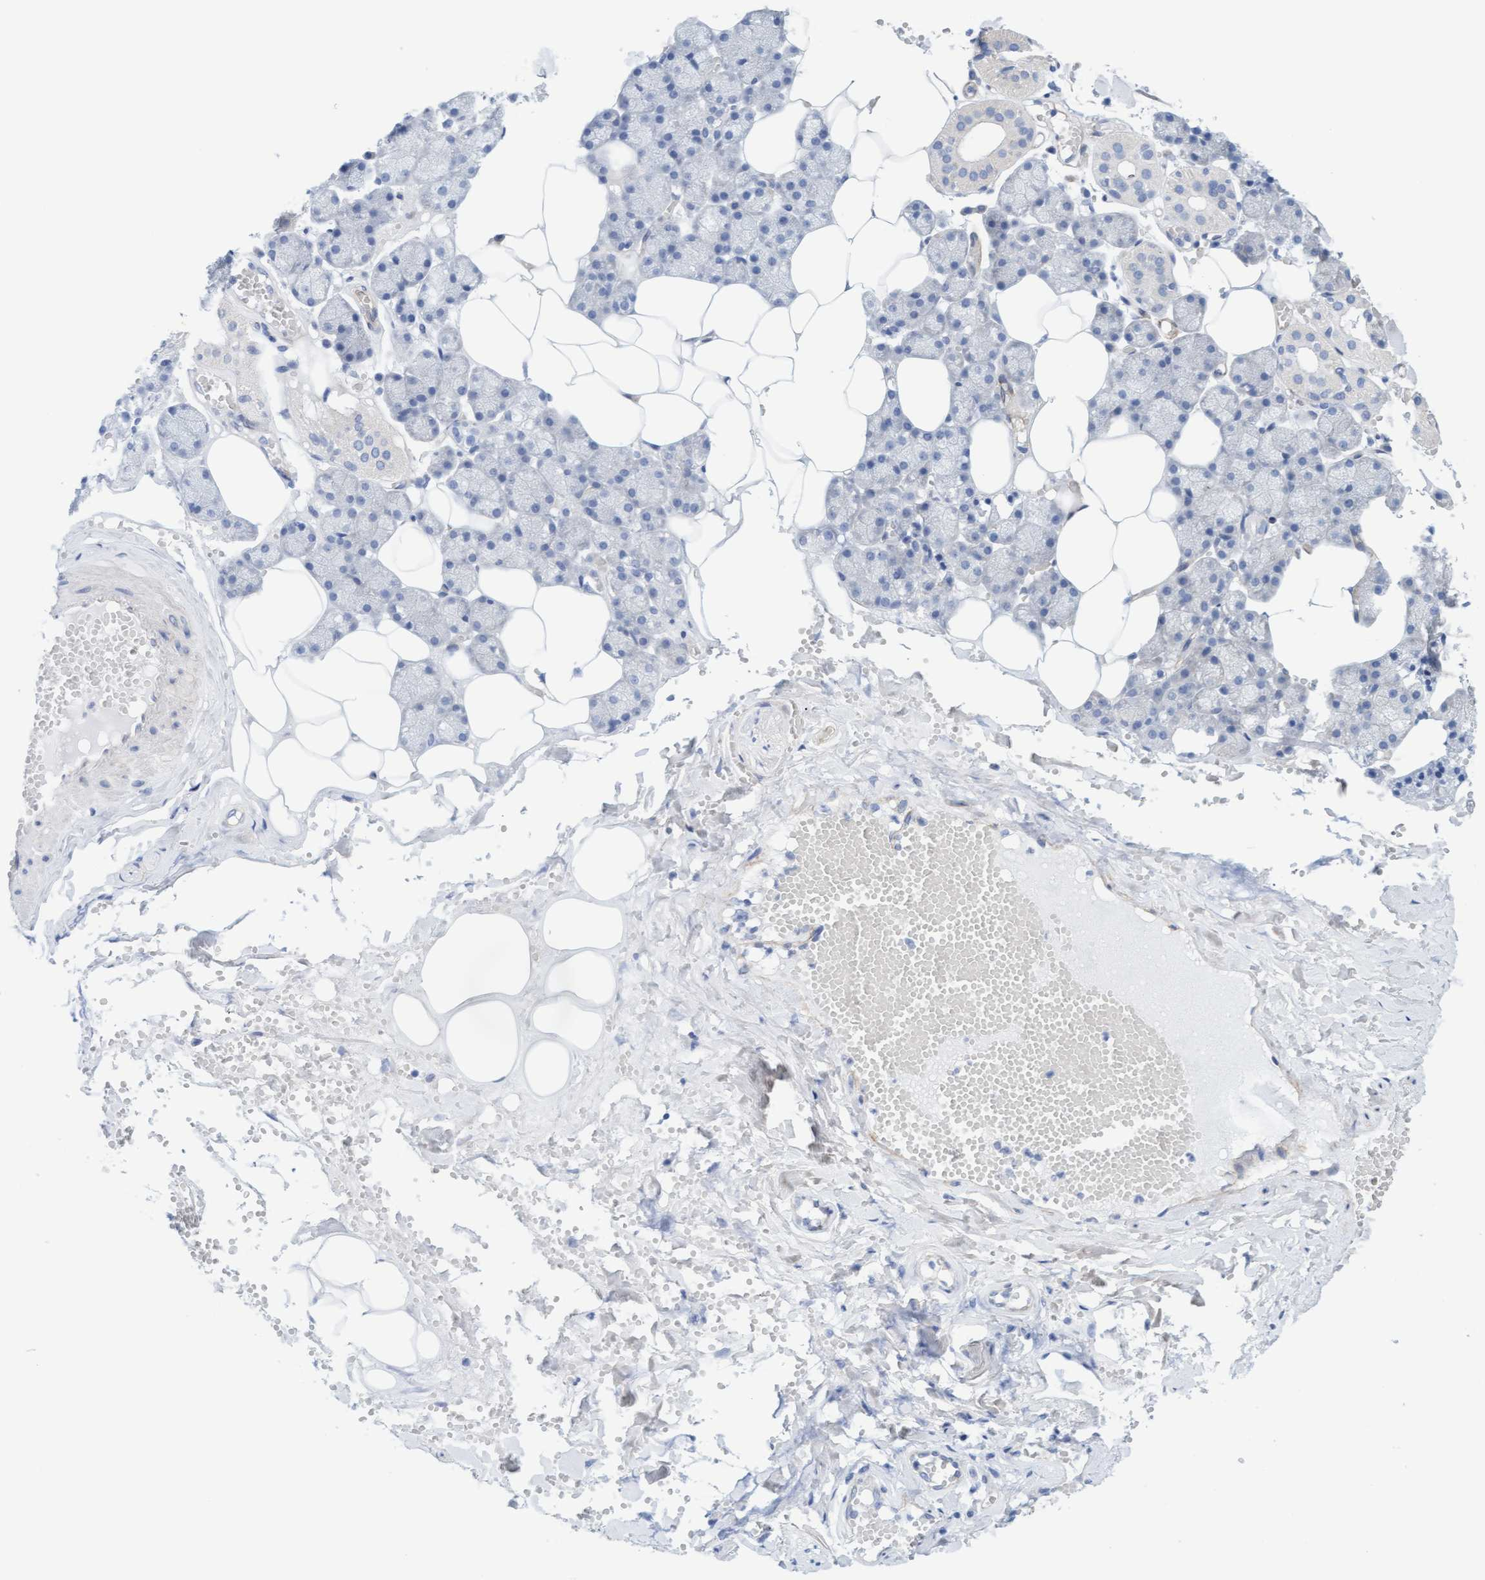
{"staining": {"intensity": "negative", "quantity": "none", "location": "none"}, "tissue": "salivary gland", "cell_type": "Glandular cells", "image_type": "normal", "snomed": [{"axis": "morphology", "description": "Normal tissue, NOS"}, {"axis": "topography", "description": "Salivary gland"}], "caption": "Glandular cells show no significant protein expression in unremarkable salivary gland. Brightfield microscopy of immunohistochemistry (IHC) stained with DAB (3,3'-diaminobenzidine) (brown) and hematoxylin (blue), captured at high magnification.", "gene": "CDK5RAP3", "patient": {"sex": "male", "age": 62}}